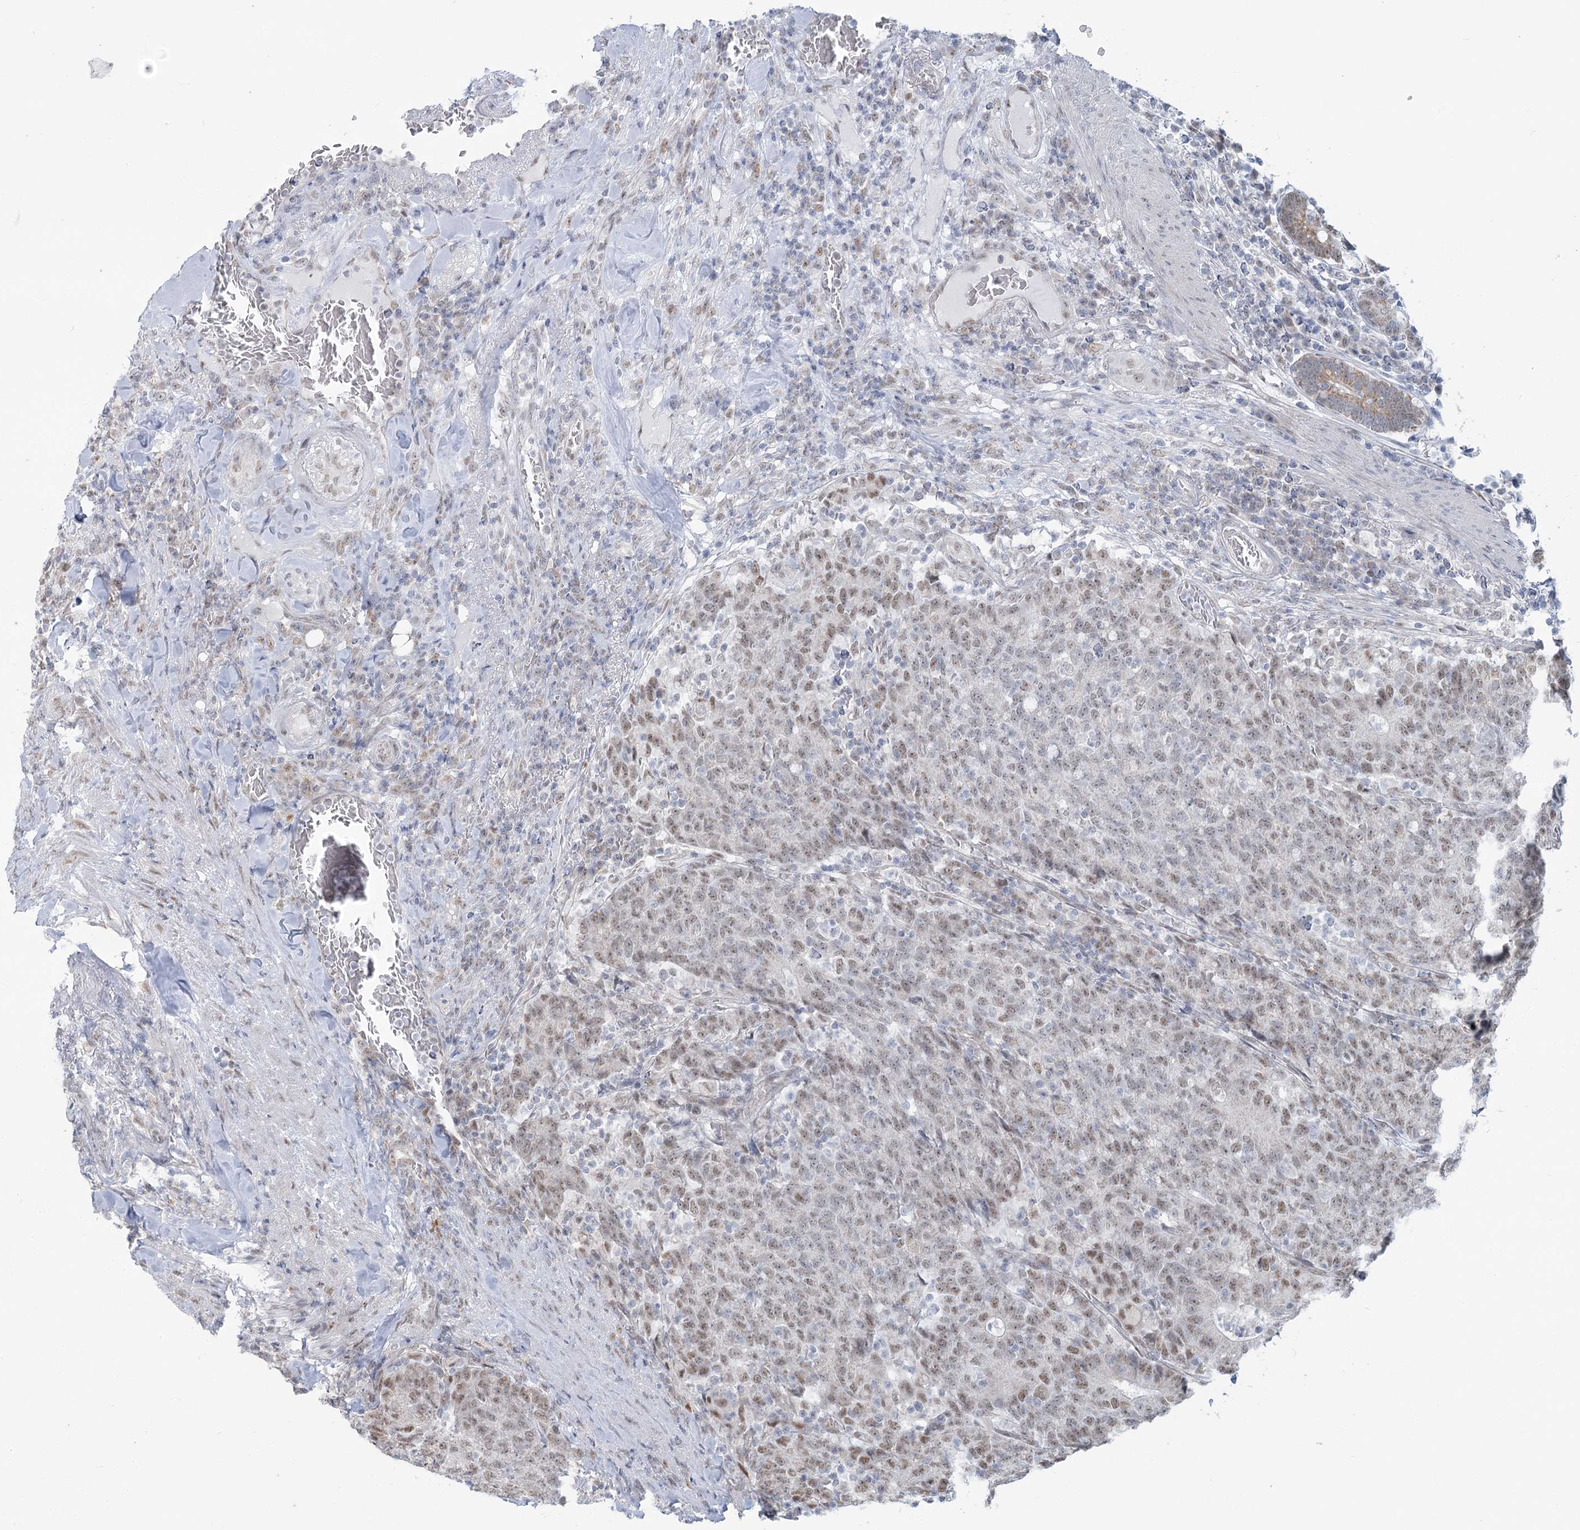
{"staining": {"intensity": "weak", "quantity": ">75%", "location": "nuclear"}, "tissue": "colorectal cancer", "cell_type": "Tumor cells", "image_type": "cancer", "snomed": [{"axis": "morphology", "description": "Normal tissue, NOS"}, {"axis": "morphology", "description": "Adenocarcinoma, NOS"}, {"axis": "topography", "description": "Colon"}], "caption": "Colorectal adenocarcinoma was stained to show a protein in brown. There is low levels of weak nuclear positivity in approximately >75% of tumor cells.", "gene": "MTG1", "patient": {"sex": "female", "age": 75}}